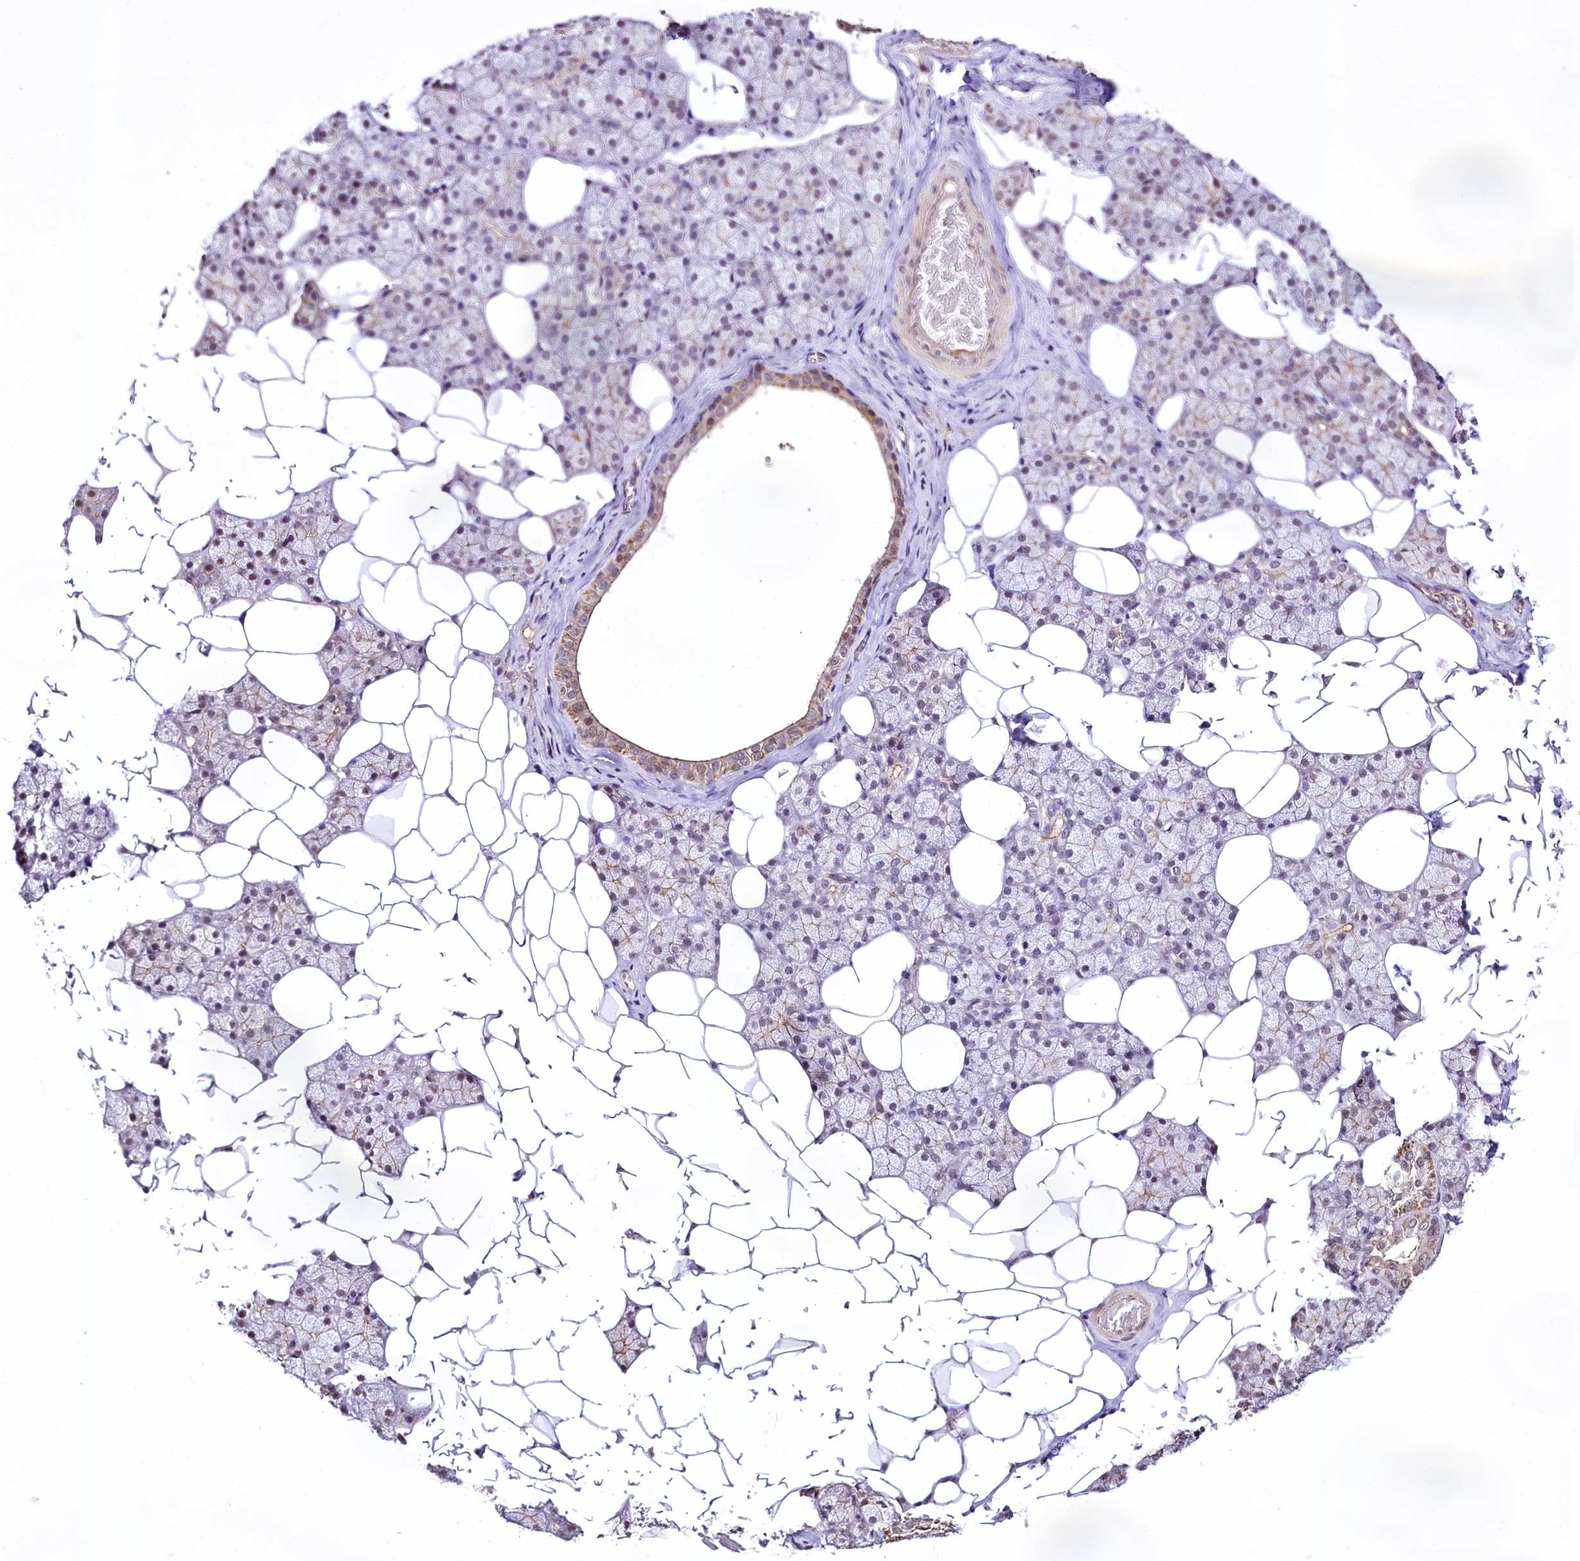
{"staining": {"intensity": "moderate", "quantity": "<25%", "location": "cytoplasmic/membranous"}, "tissue": "salivary gland", "cell_type": "Glandular cells", "image_type": "normal", "snomed": [{"axis": "morphology", "description": "Normal tissue, NOS"}, {"axis": "topography", "description": "Salivary gland"}], "caption": "Immunohistochemical staining of benign human salivary gland shows low levels of moderate cytoplasmic/membranous expression in approximately <25% of glandular cells.", "gene": "ST7", "patient": {"sex": "female", "age": 33}}